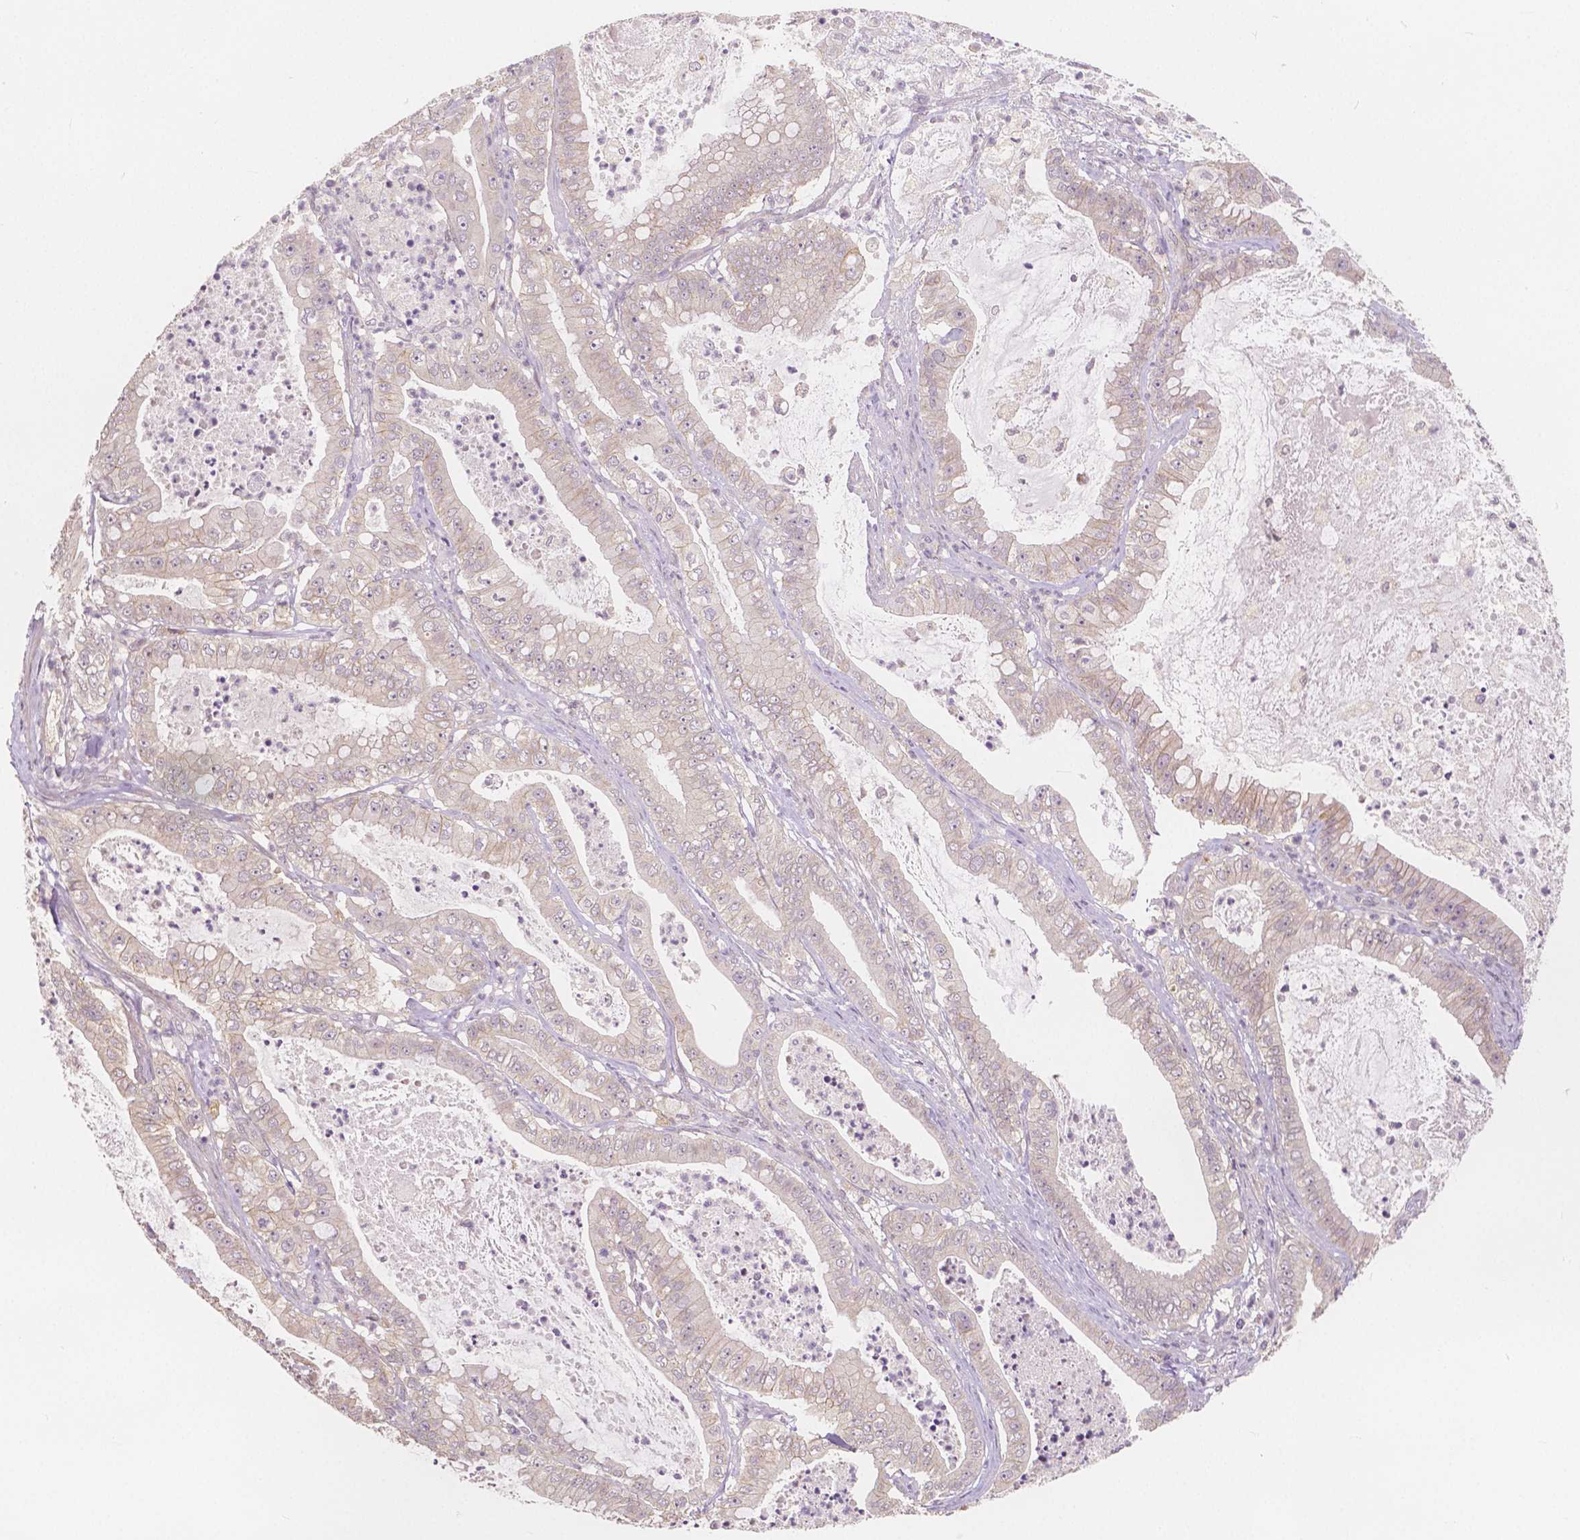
{"staining": {"intensity": "negative", "quantity": "none", "location": "none"}, "tissue": "pancreatic cancer", "cell_type": "Tumor cells", "image_type": "cancer", "snomed": [{"axis": "morphology", "description": "Adenocarcinoma, NOS"}, {"axis": "topography", "description": "Pancreas"}], "caption": "Tumor cells are negative for brown protein staining in pancreatic cancer. (DAB (3,3'-diaminobenzidine) immunohistochemistry visualized using brightfield microscopy, high magnification).", "gene": "SNX12", "patient": {"sex": "male", "age": 71}}